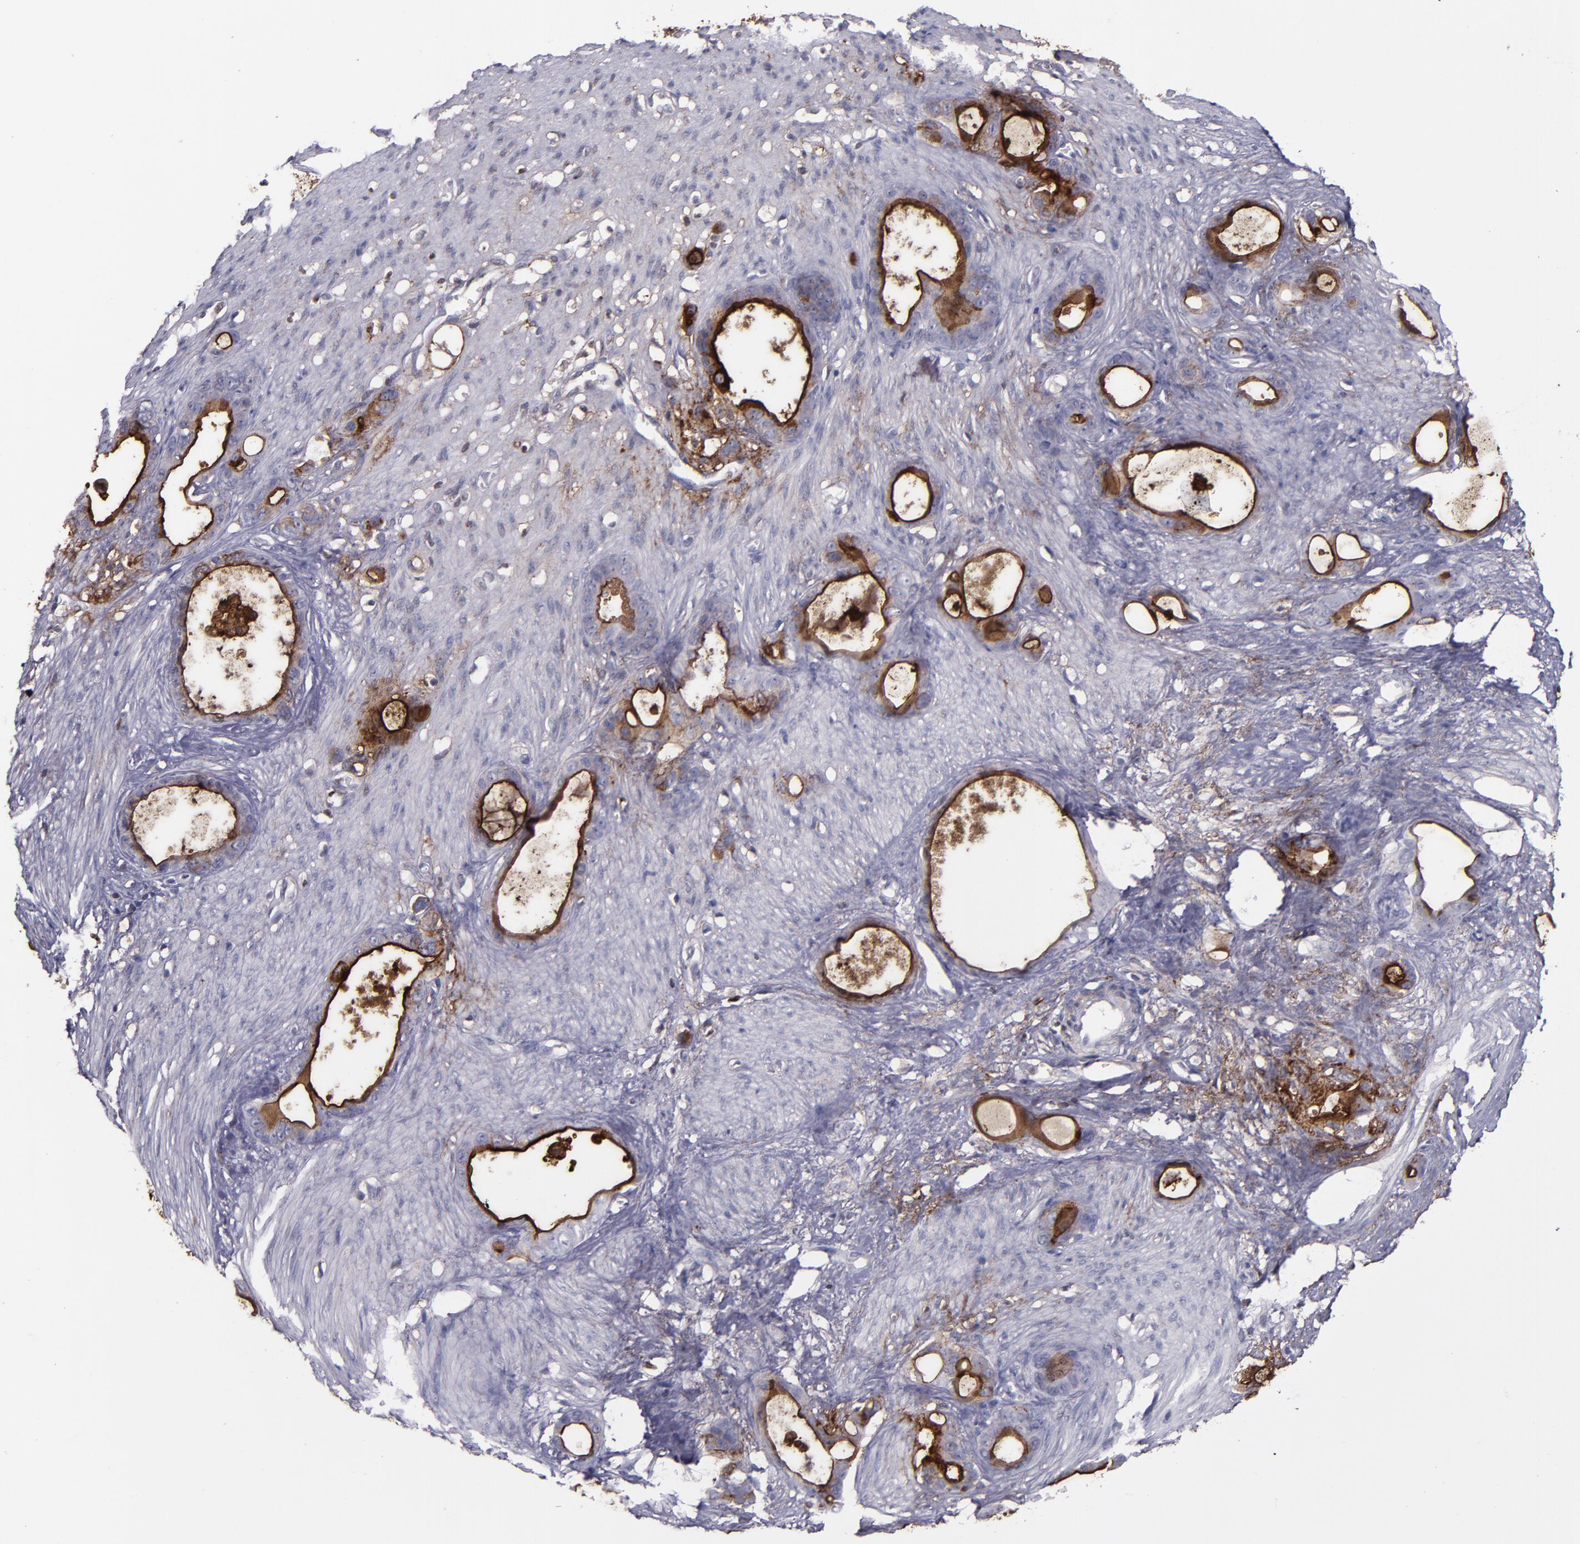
{"staining": {"intensity": "strong", "quantity": ">75%", "location": "cytoplasmic/membranous"}, "tissue": "stomach cancer", "cell_type": "Tumor cells", "image_type": "cancer", "snomed": [{"axis": "morphology", "description": "Adenocarcinoma, NOS"}, {"axis": "topography", "description": "Stomach"}], "caption": "Stomach cancer stained with IHC displays strong cytoplasmic/membranous staining in about >75% of tumor cells.", "gene": "MFGE8", "patient": {"sex": "female", "age": 75}}